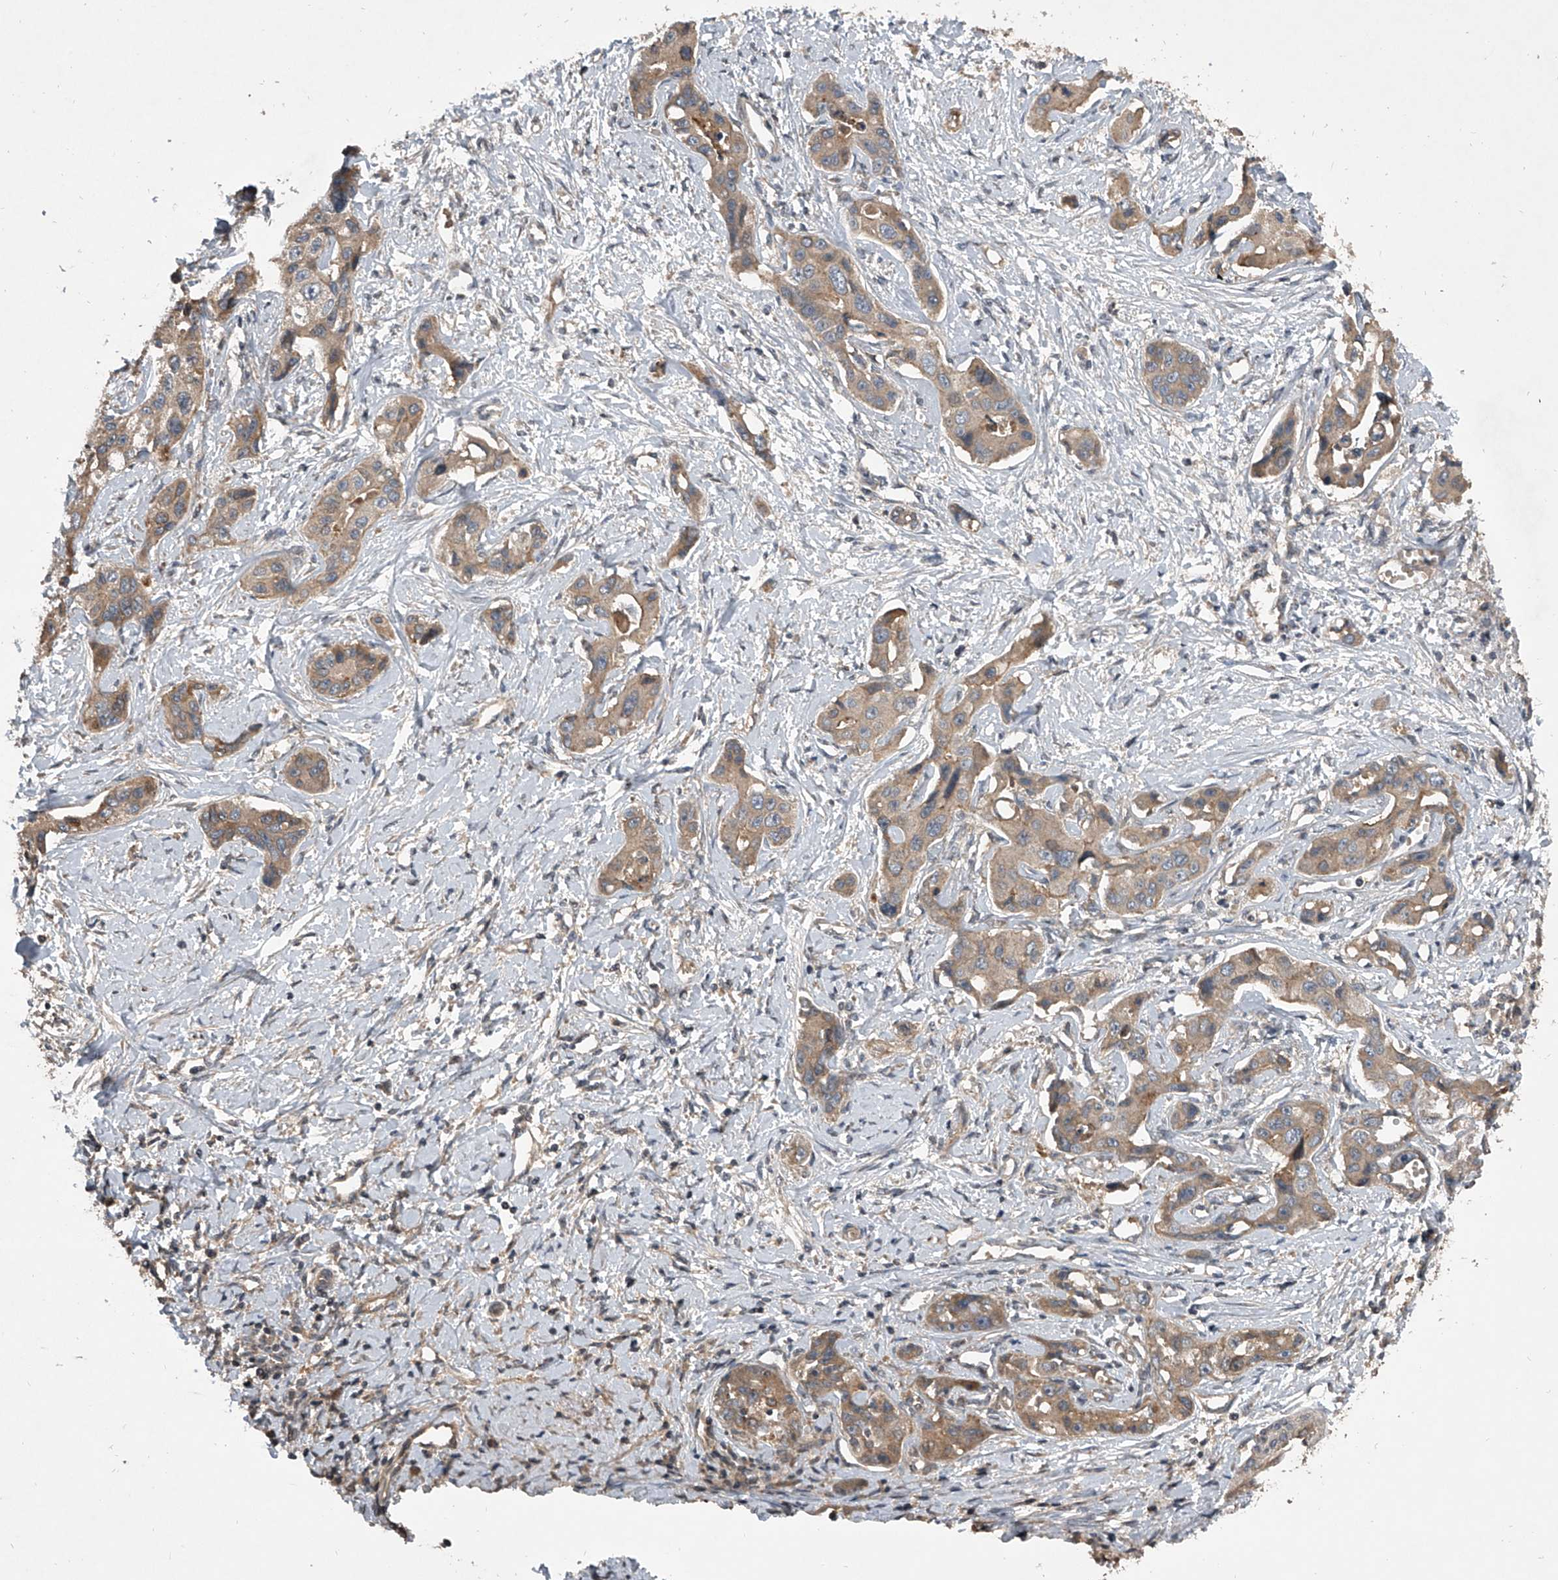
{"staining": {"intensity": "weak", "quantity": ">75%", "location": "cytoplasmic/membranous"}, "tissue": "liver cancer", "cell_type": "Tumor cells", "image_type": "cancer", "snomed": [{"axis": "morphology", "description": "Cholangiocarcinoma"}, {"axis": "topography", "description": "Liver"}], "caption": "This is an image of IHC staining of liver cancer (cholangiocarcinoma), which shows weak positivity in the cytoplasmic/membranous of tumor cells.", "gene": "NFS1", "patient": {"sex": "male", "age": 59}}